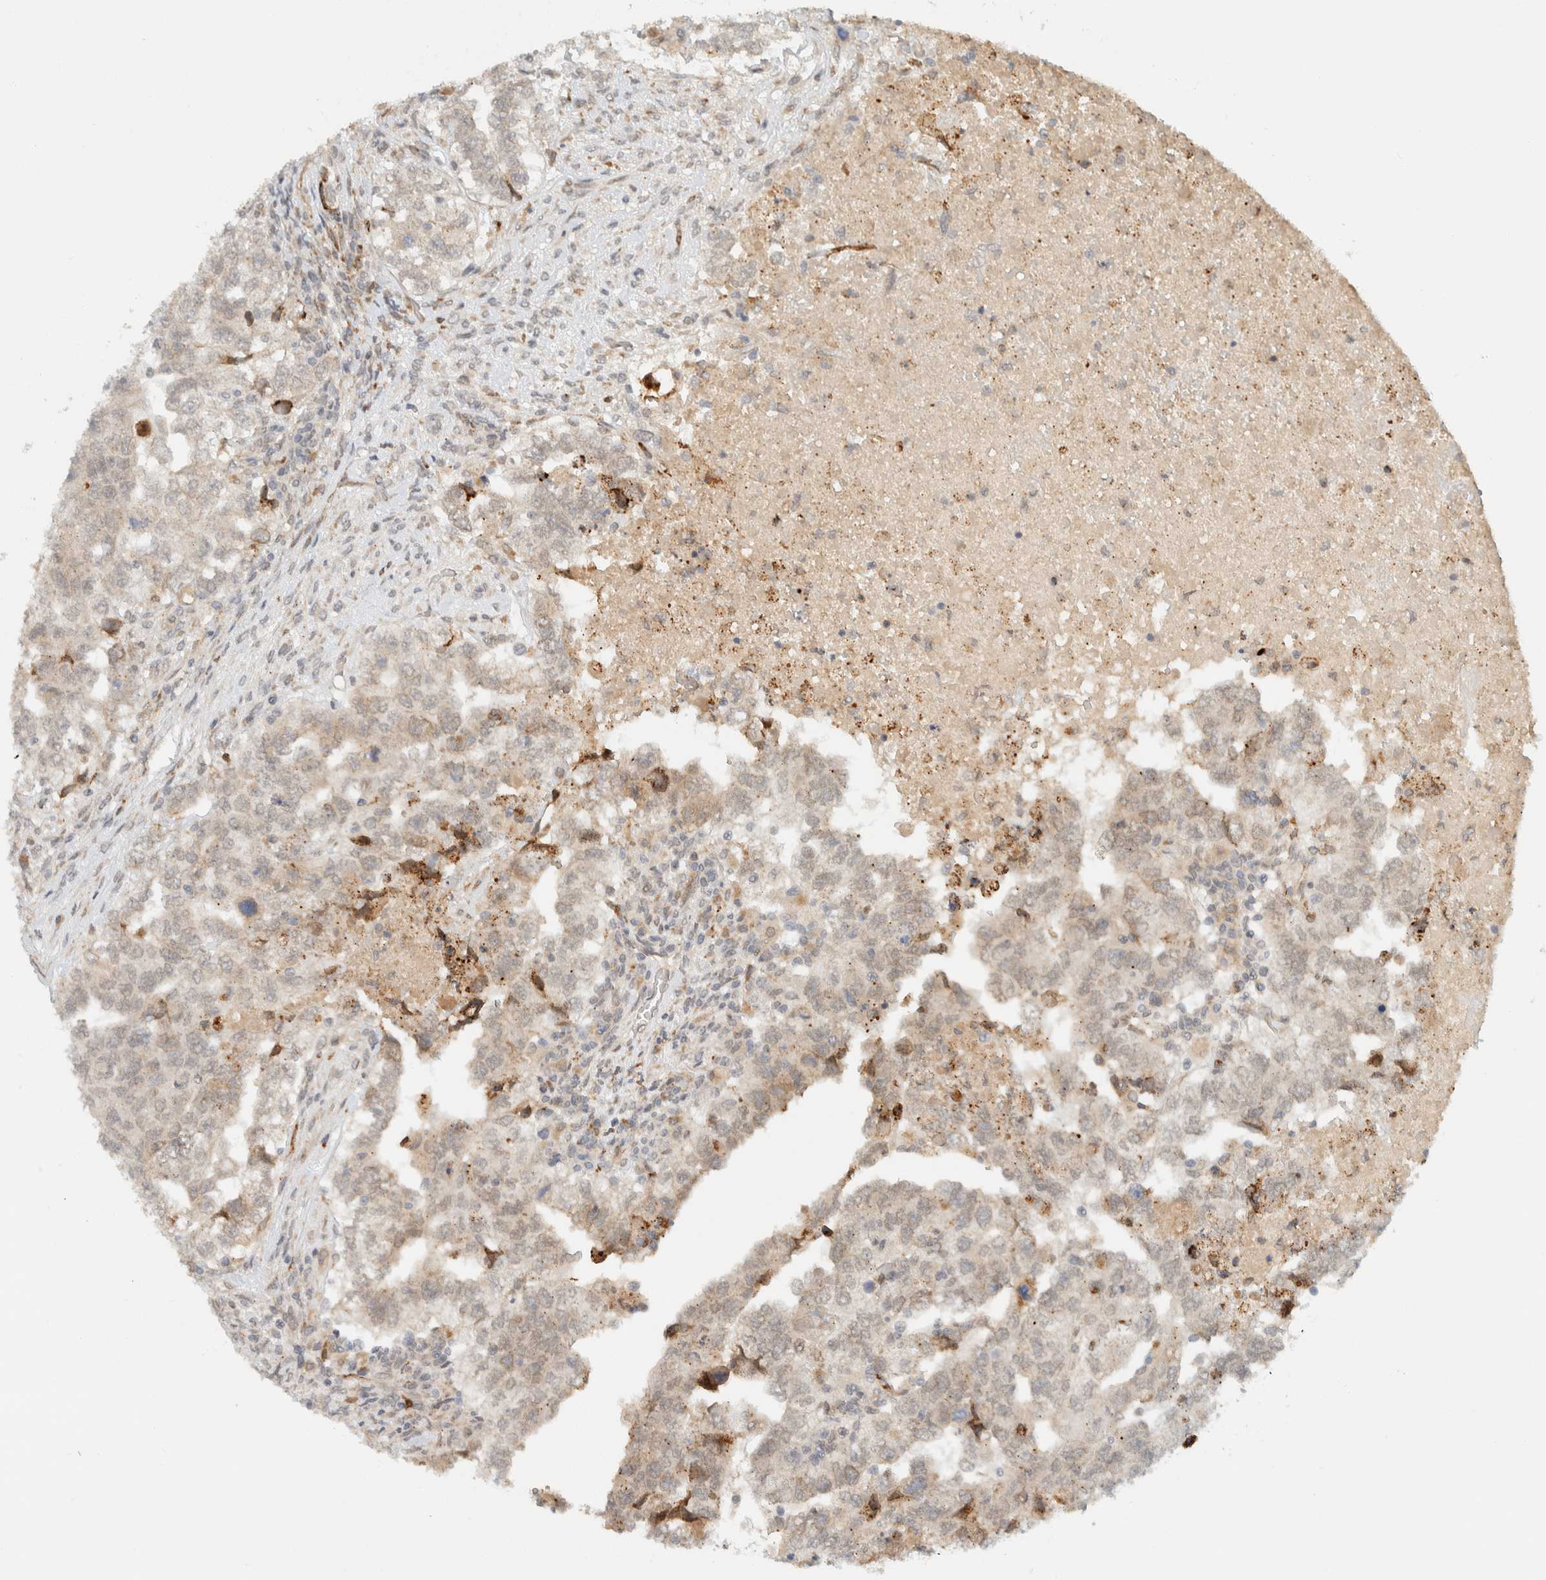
{"staining": {"intensity": "weak", "quantity": "<25%", "location": "nuclear"}, "tissue": "testis cancer", "cell_type": "Tumor cells", "image_type": "cancer", "snomed": [{"axis": "morphology", "description": "Carcinoma, Embryonal, NOS"}, {"axis": "topography", "description": "Testis"}], "caption": "Tumor cells are negative for protein expression in human embryonal carcinoma (testis).", "gene": "ITPRID1", "patient": {"sex": "male", "age": 36}}